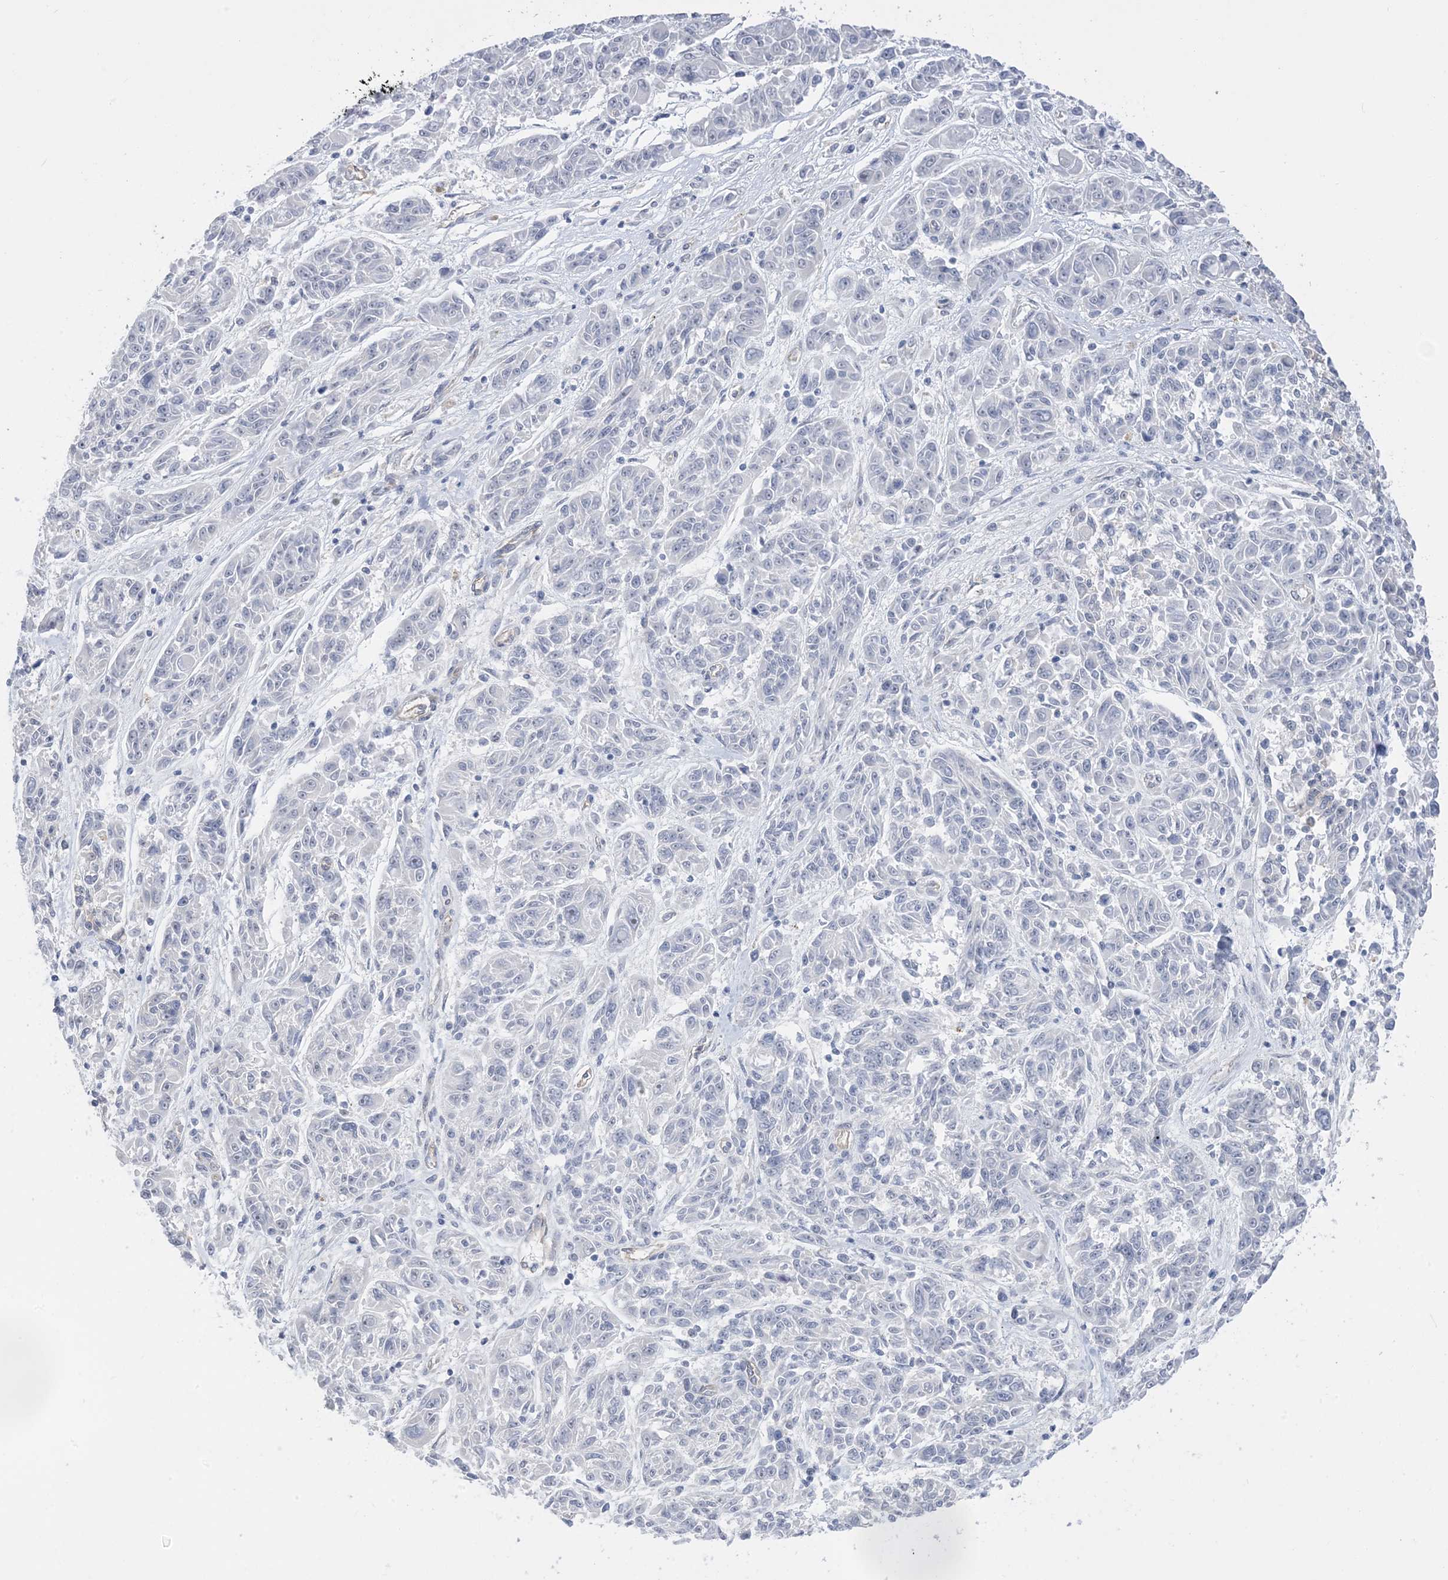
{"staining": {"intensity": "negative", "quantity": "none", "location": "none"}, "tissue": "melanoma", "cell_type": "Tumor cells", "image_type": "cancer", "snomed": [{"axis": "morphology", "description": "Malignant melanoma, NOS"}, {"axis": "topography", "description": "Skin"}], "caption": "Immunohistochemistry (IHC) micrograph of neoplastic tissue: malignant melanoma stained with DAB displays no significant protein staining in tumor cells.", "gene": "IL36B", "patient": {"sex": "male", "age": 53}}